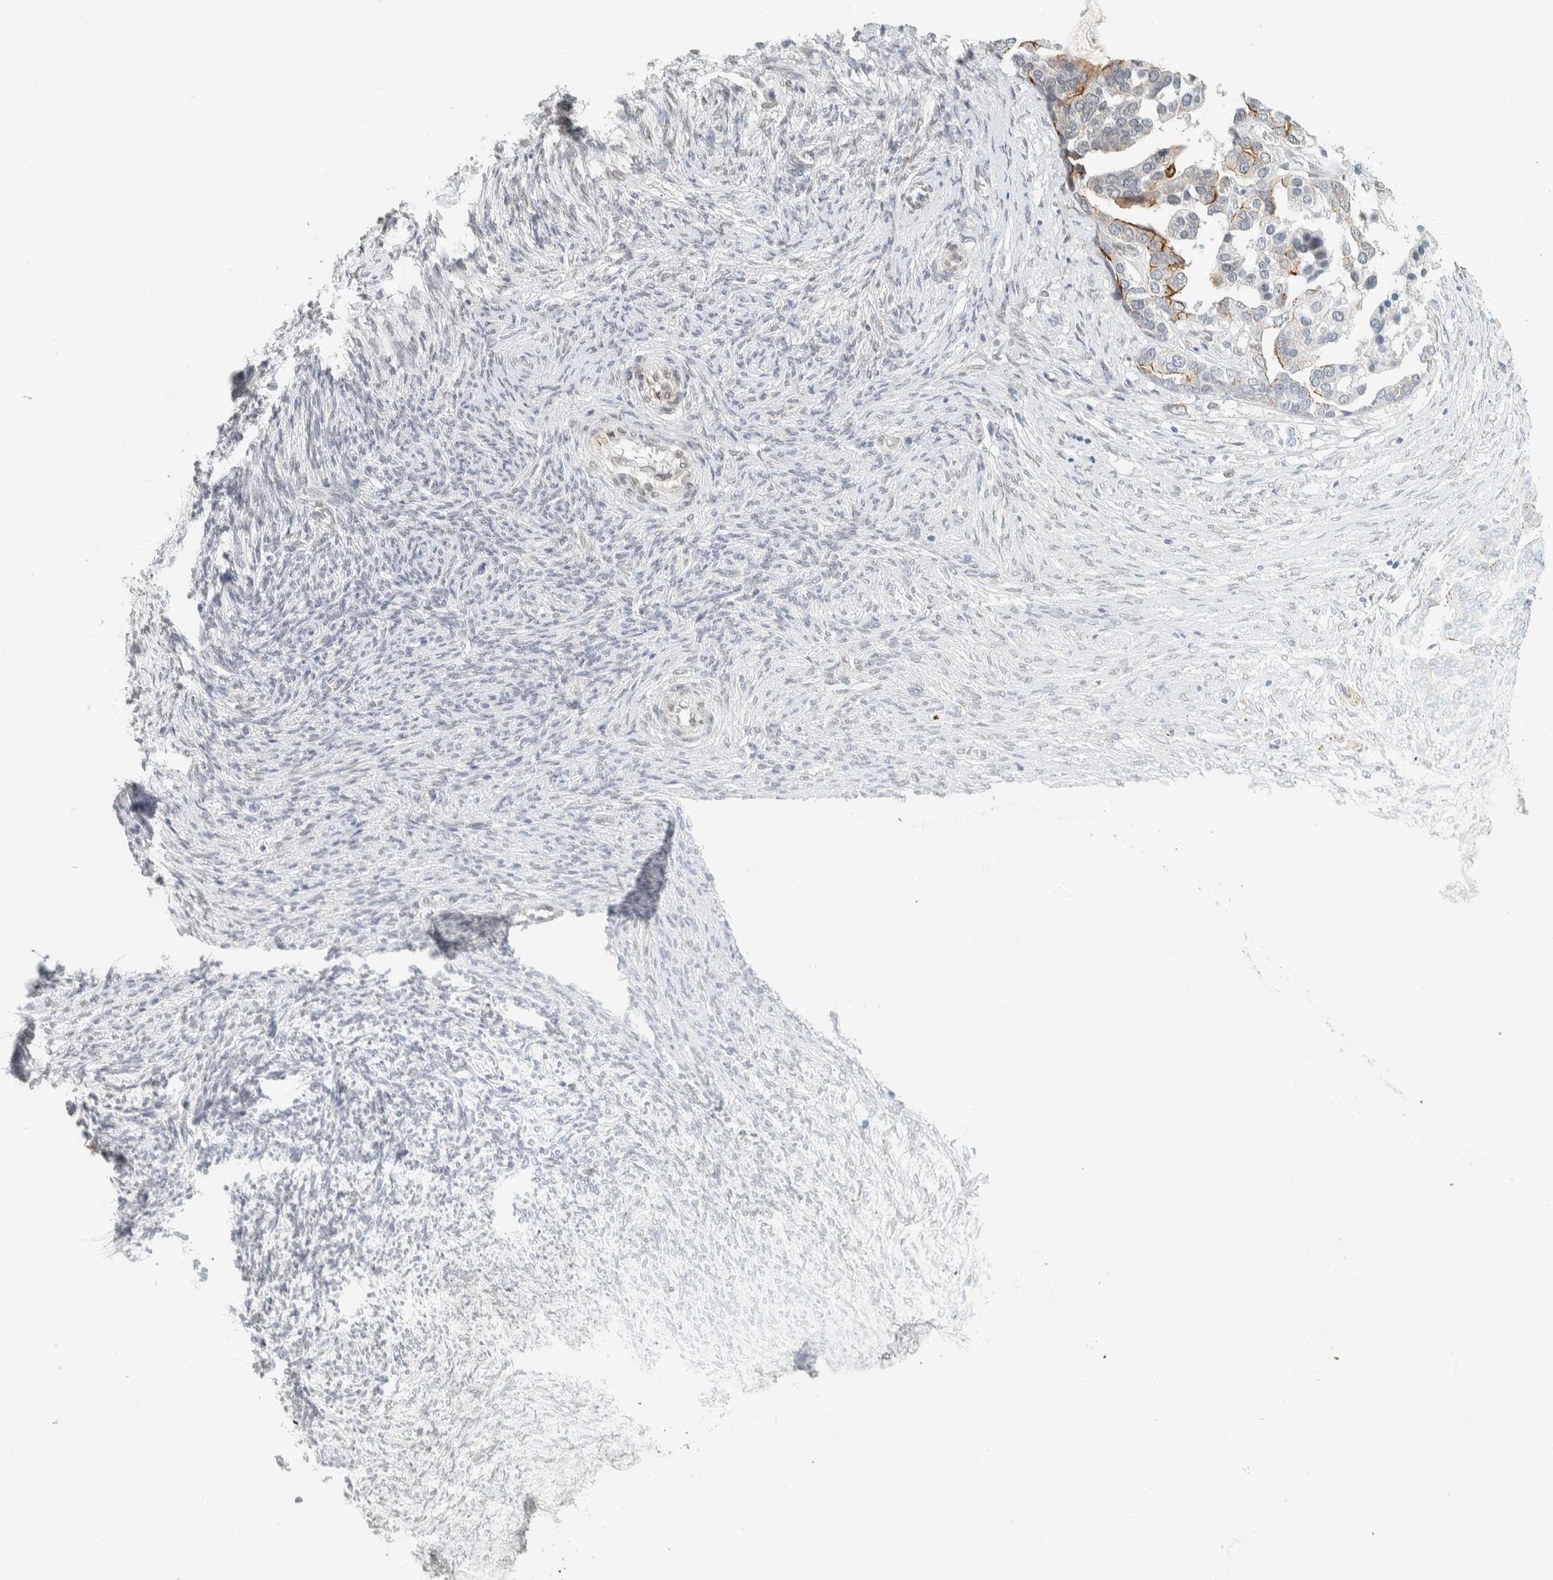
{"staining": {"intensity": "moderate", "quantity": "<25%", "location": "cytoplasmic/membranous"}, "tissue": "ovarian cancer", "cell_type": "Tumor cells", "image_type": "cancer", "snomed": [{"axis": "morphology", "description": "Cystadenocarcinoma, serous, NOS"}, {"axis": "topography", "description": "Ovary"}], "caption": "Immunohistochemistry image of human ovarian serous cystadenocarcinoma stained for a protein (brown), which exhibits low levels of moderate cytoplasmic/membranous expression in about <25% of tumor cells.", "gene": "C1QTNF12", "patient": {"sex": "female", "age": 44}}